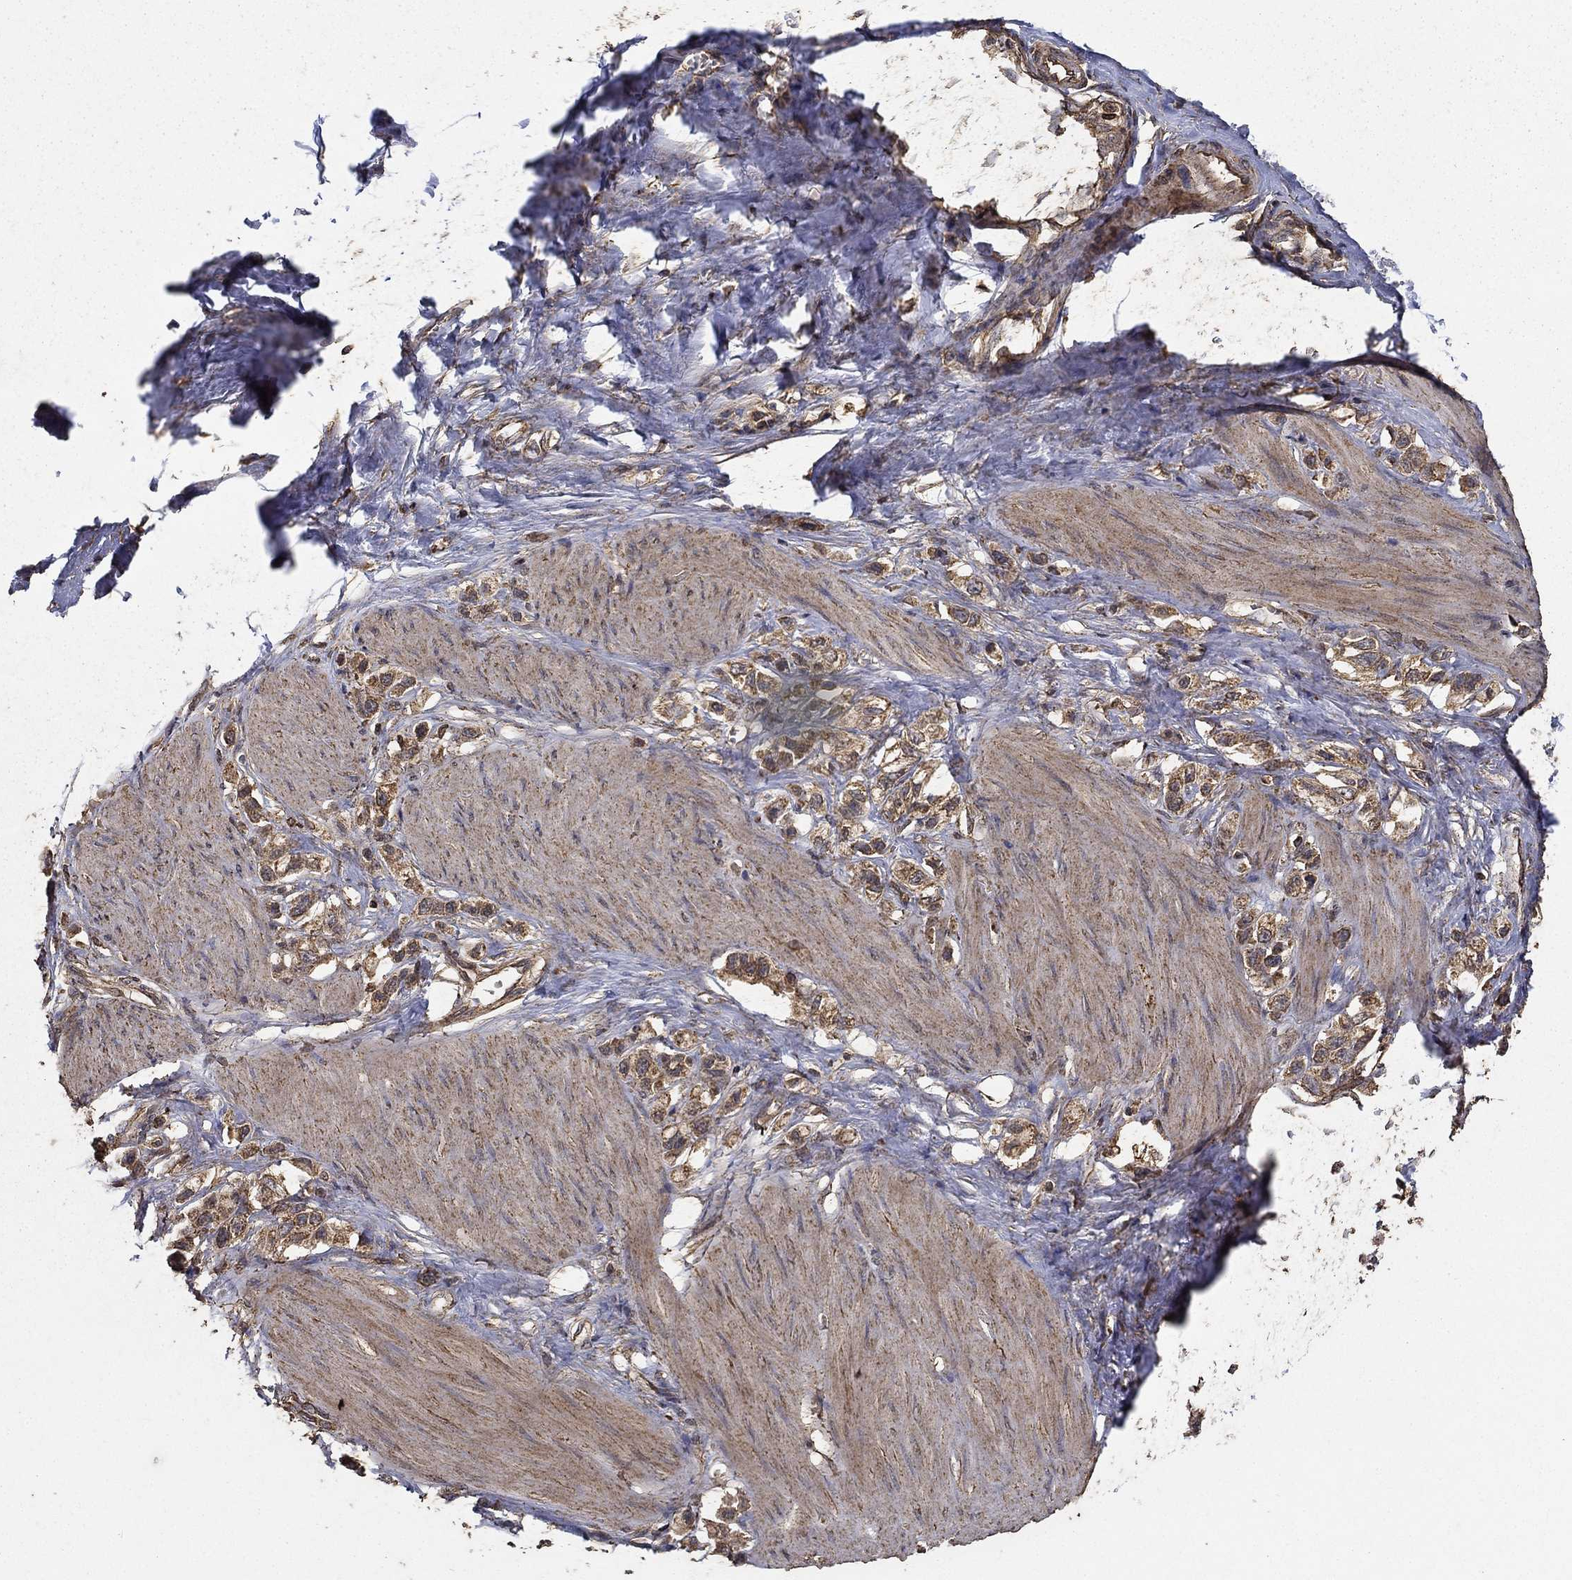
{"staining": {"intensity": "moderate", "quantity": ">75%", "location": "cytoplasmic/membranous"}, "tissue": "stomach cancer", "cell_type": "Tumor cells", "image_type": "cancer", "snomed": [{"axis": "morphology", "description": "Normal tissue, NOS"}, {"axis": "morphology", "description": "Adenocarcinoma, NOS"}, {"axis": "morphology", "description": "Adenocarcinoma, High grade"}, {"axis": "topography", "description": "Stomach, upper"}, {"axis": "topography", "description": "Stomach"}], "caption": "Moderate cytoplasmic/membranous protein positivity is appreciated in approximately >75% of tumor cells in stomach high-grade adenocarcinoma.", "gene": "IFRD1", "patient": {"sex": "female", "age": 65}}